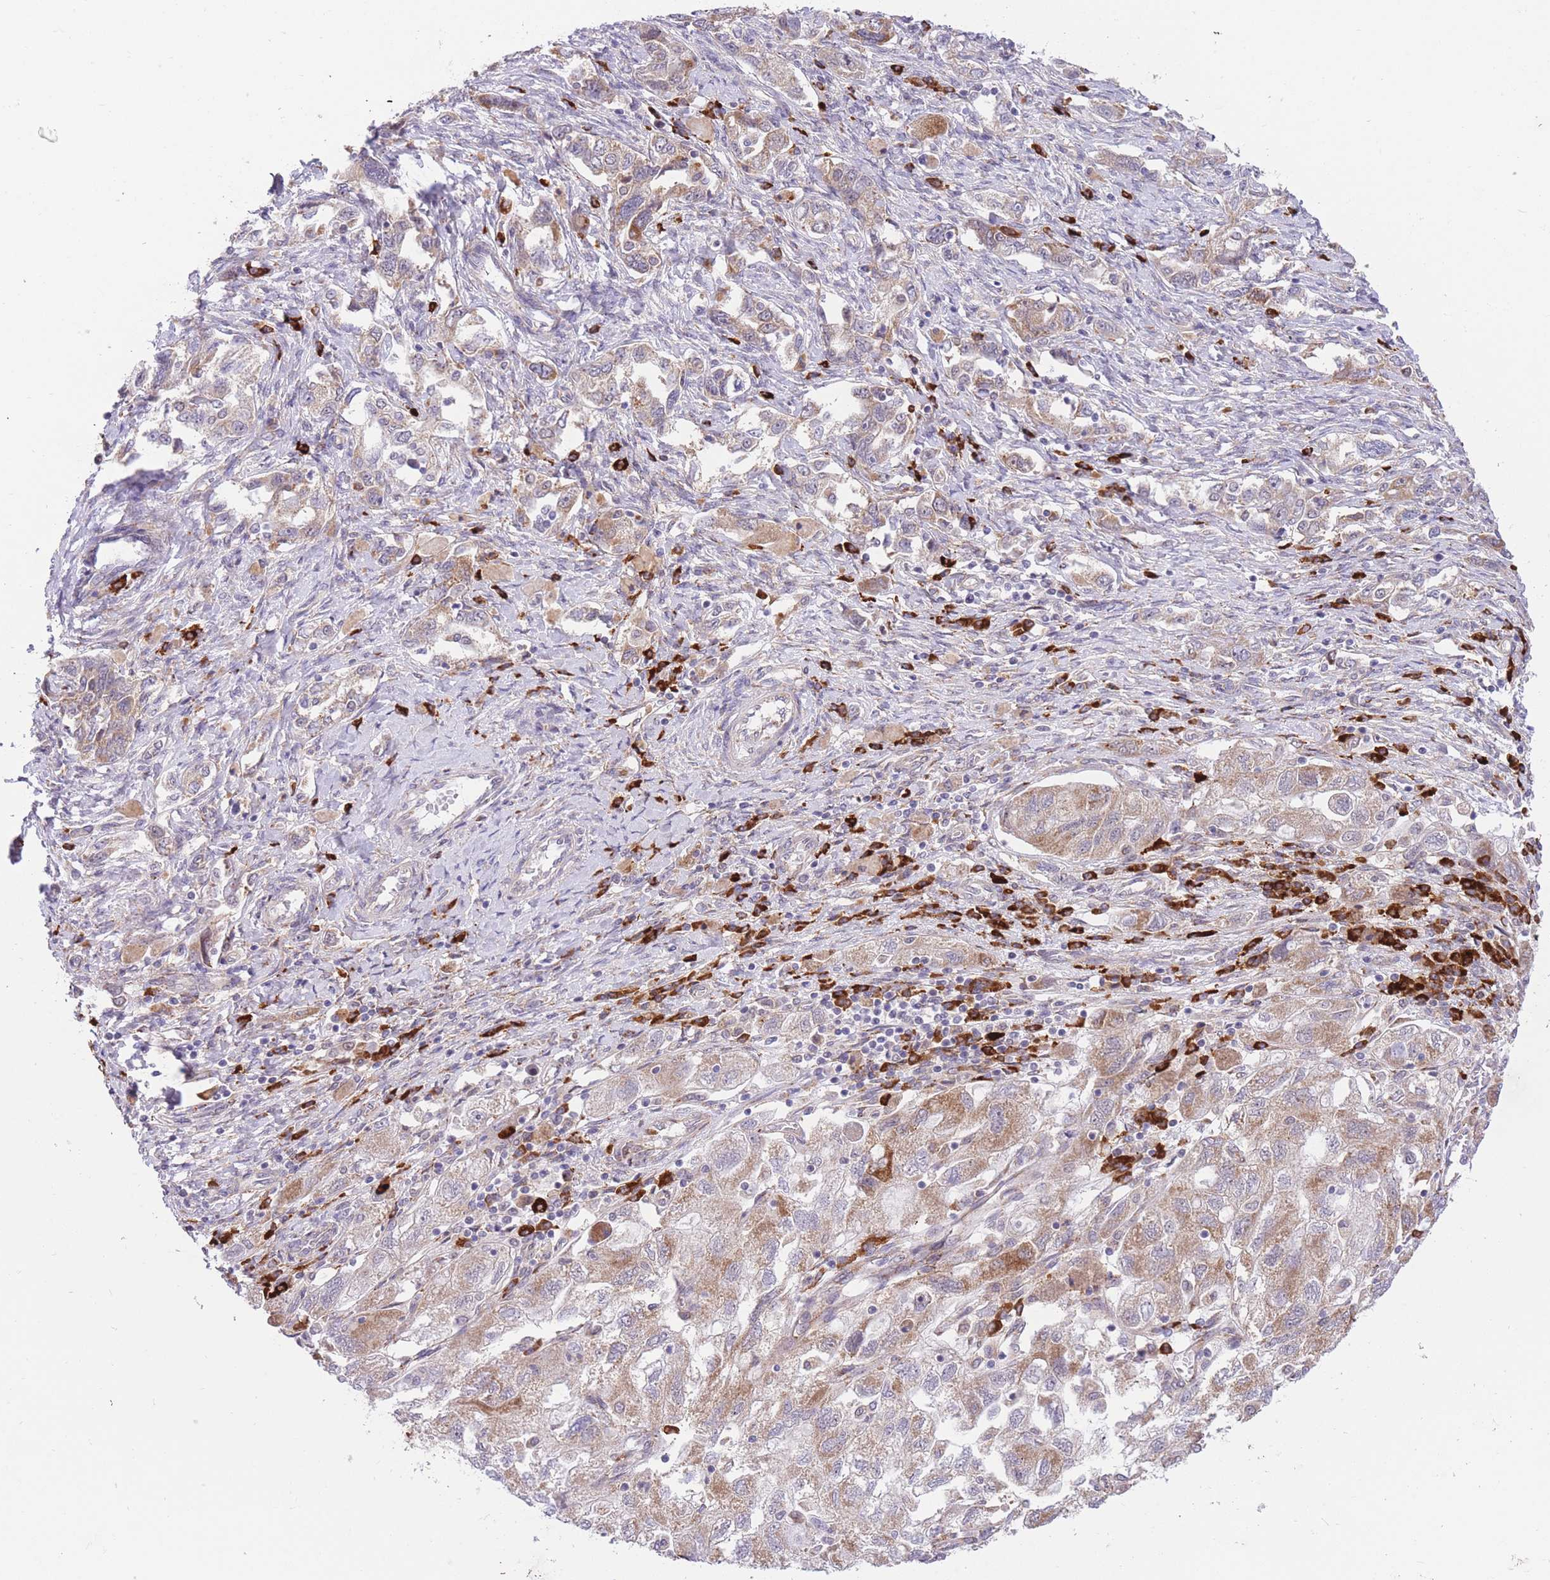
{"staining": {"intensity": "moderate", "quantity": ">75%", "location": "cytoplasmic/membranous"}, "tissue": "ovarian cancer", "cell_type": "Tumor cells", "image_type": "cancer", "snomed": [{"axis": "morphology", "description": "Carcinoma, NOS"}, {"axis": "morphology", "description": "Cystadenocarcinoma, serous, NOS"}, {"axis": "topography", "description": "Ovary"}], "caption": "The photomicrograph reveals immunohistochemical staining of ovarian cancer (carcinoma). There is moderate cytoplasmic/membranous expression is identified in approximately >75% of tumor cells.", "gene": "EXOSC8", "patient": {"sex": "female", "age": 69}}